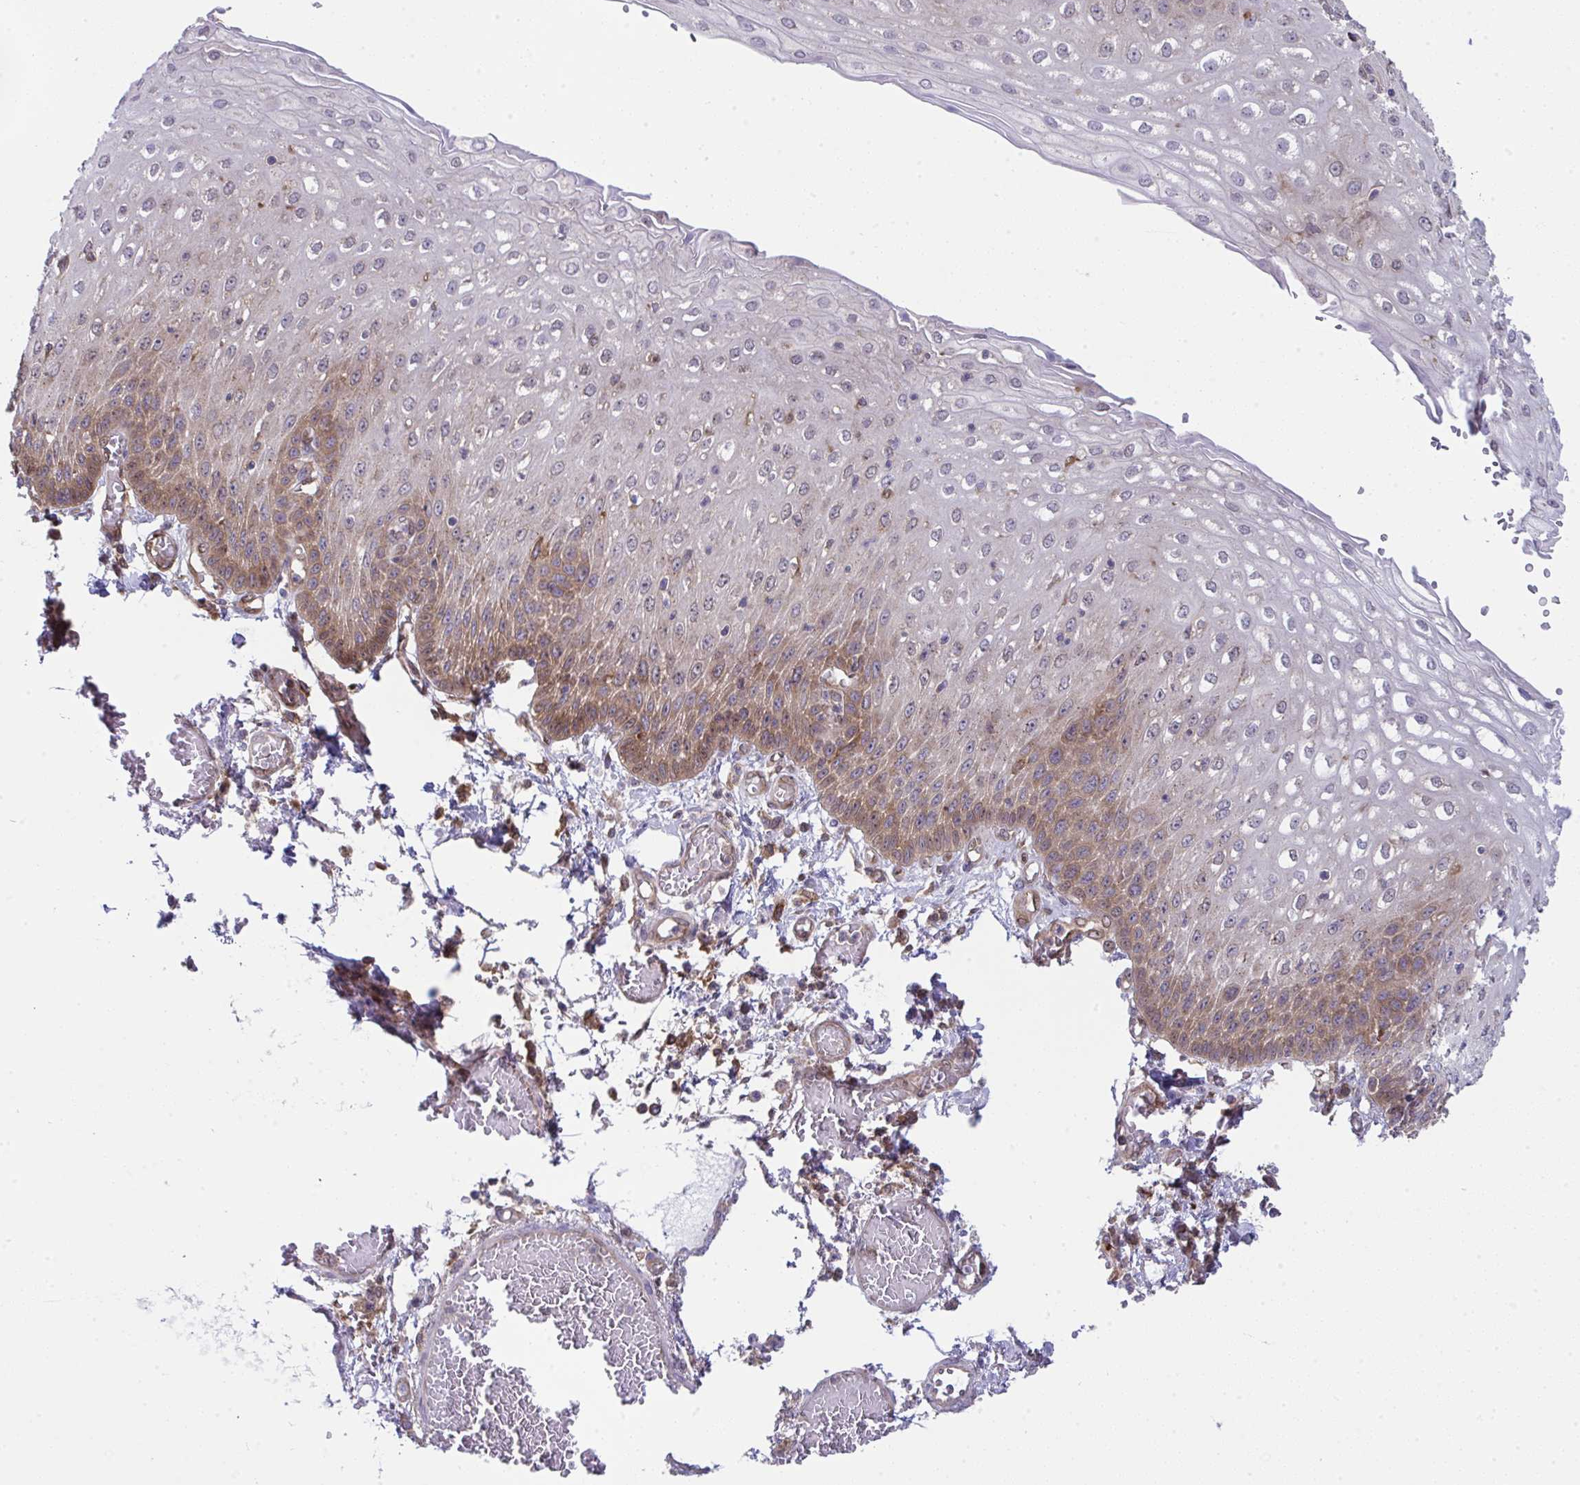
{"staining": {"intensity": "moderate", "quantity": "25%-75%", "location": "cytoplasmic/membranous"}, "tissue": "esophagus", "cell_type": "Squamous epithelial cells", "image_type": "normal", "snomed": [{"axis": "morphology", "description": "Normal tissue, NOS"}, {"axis": "morphology", "description": "Adenocarcinoma, NOS"}, {"axis": "topography", "description": "Esophagus"}], "caption": "IHC of benign human esophagus displays medium levels of moderate cytoplasmic/membranous positivity in about 25%-75% of squamous epithelial cells.", "gene": "ALDH16A1", "patient": {"sex": "male", "age": 81}}